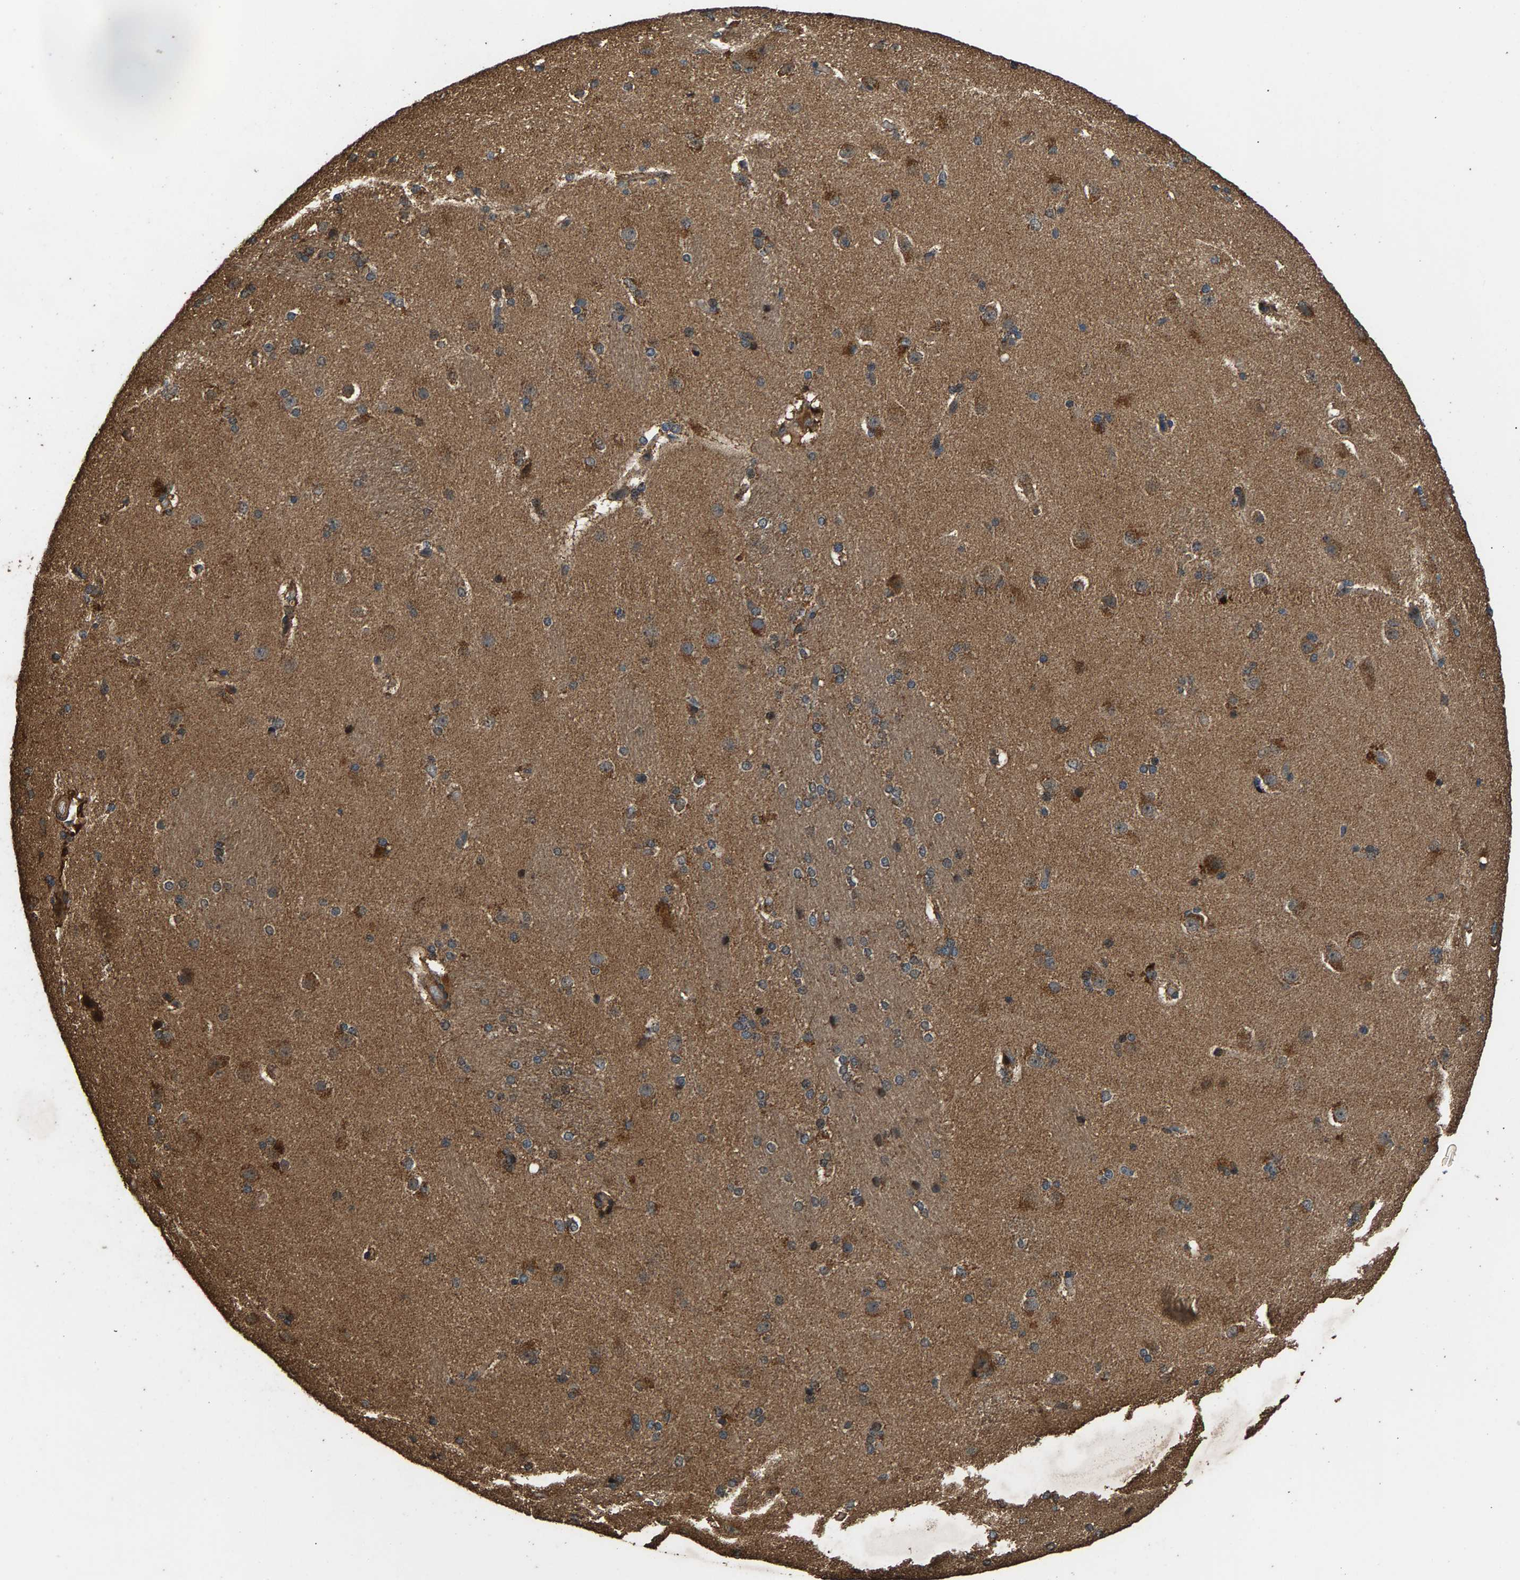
{"staining": {"intensity": "weak", "quantity": "<25%", "location": "cytoplasmic/membranous"}, "tissue": "caudate", "cell_type": "Glial cells", "image_type": "normal", "snomed": [{"axis": "morphology", "description": "Normal tissue, NOS"}, {"axis": "topography", "description": "Lateral ventricle wall"}], "caption": "Glial cells show no significant expression in unremarkable caudate. The staining was performed using DAB (3,3'-diaminobenzidine) to visualize the protein expression in brown, while the nuclei were stained in blue with hematoxylin (Magnification: 20x).", "gene": "MRPL27", "patient": {"sex": "female", "age": 19}}